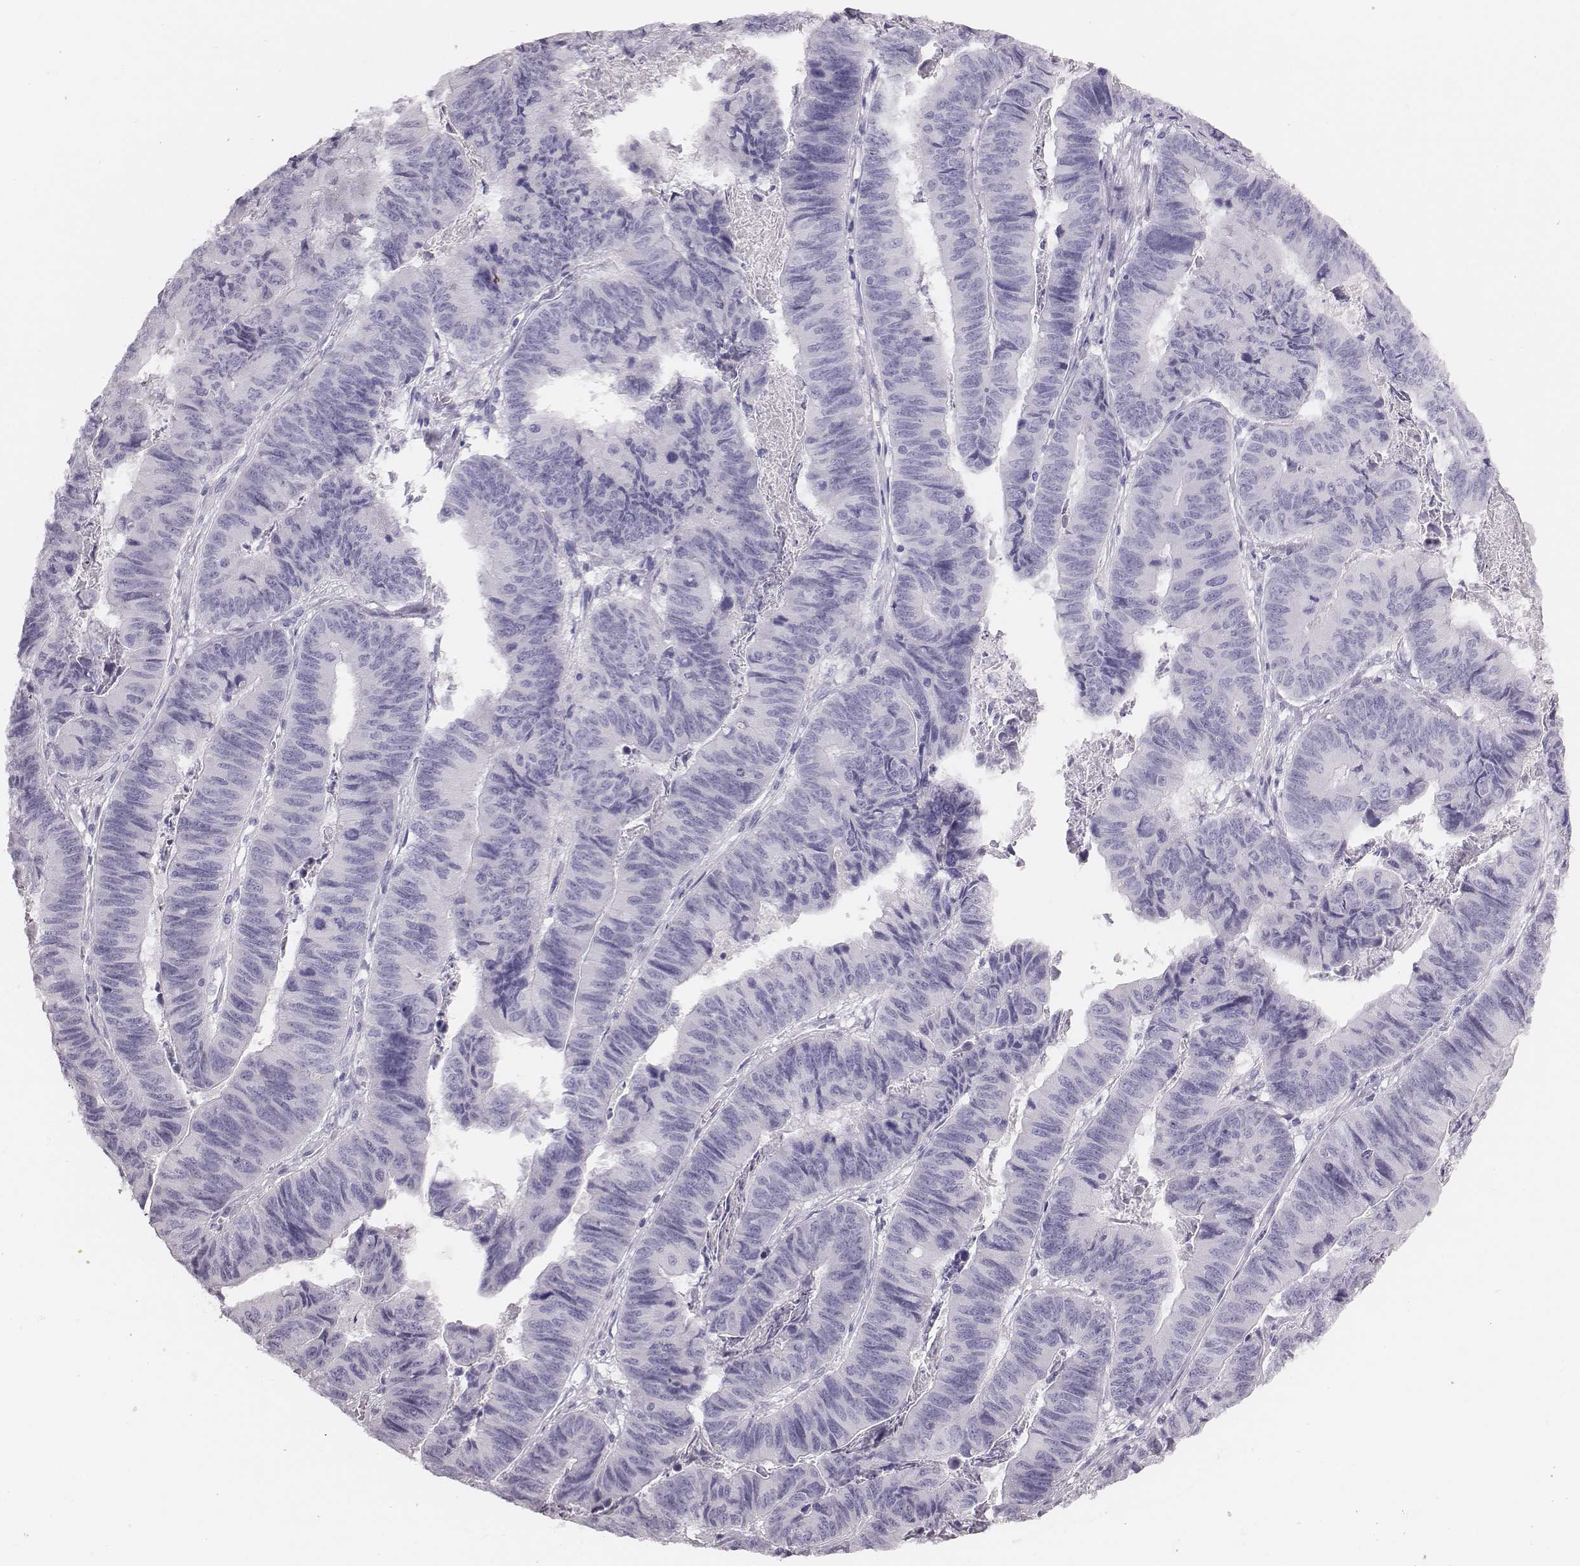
{"staining": {"intensity": "negative", "quantity": "none", "location": "none"}, "tissue": "stomach cancer", "cell_type": "Tumor cells", "image_type": "cancer", "snomed": [{"axis": "morphology", "description": "Adenocarcinoma, NOS"}, {"axis": "topography", "description": "Stomach, lower"}], "caption": "Immunohistochemistry (IHC) of human adenocarcinoma (stomach) demonstrates no positivity in tumor cells.", "gene": "H1-6", "patient": {"sex": "male", "age": 77}}